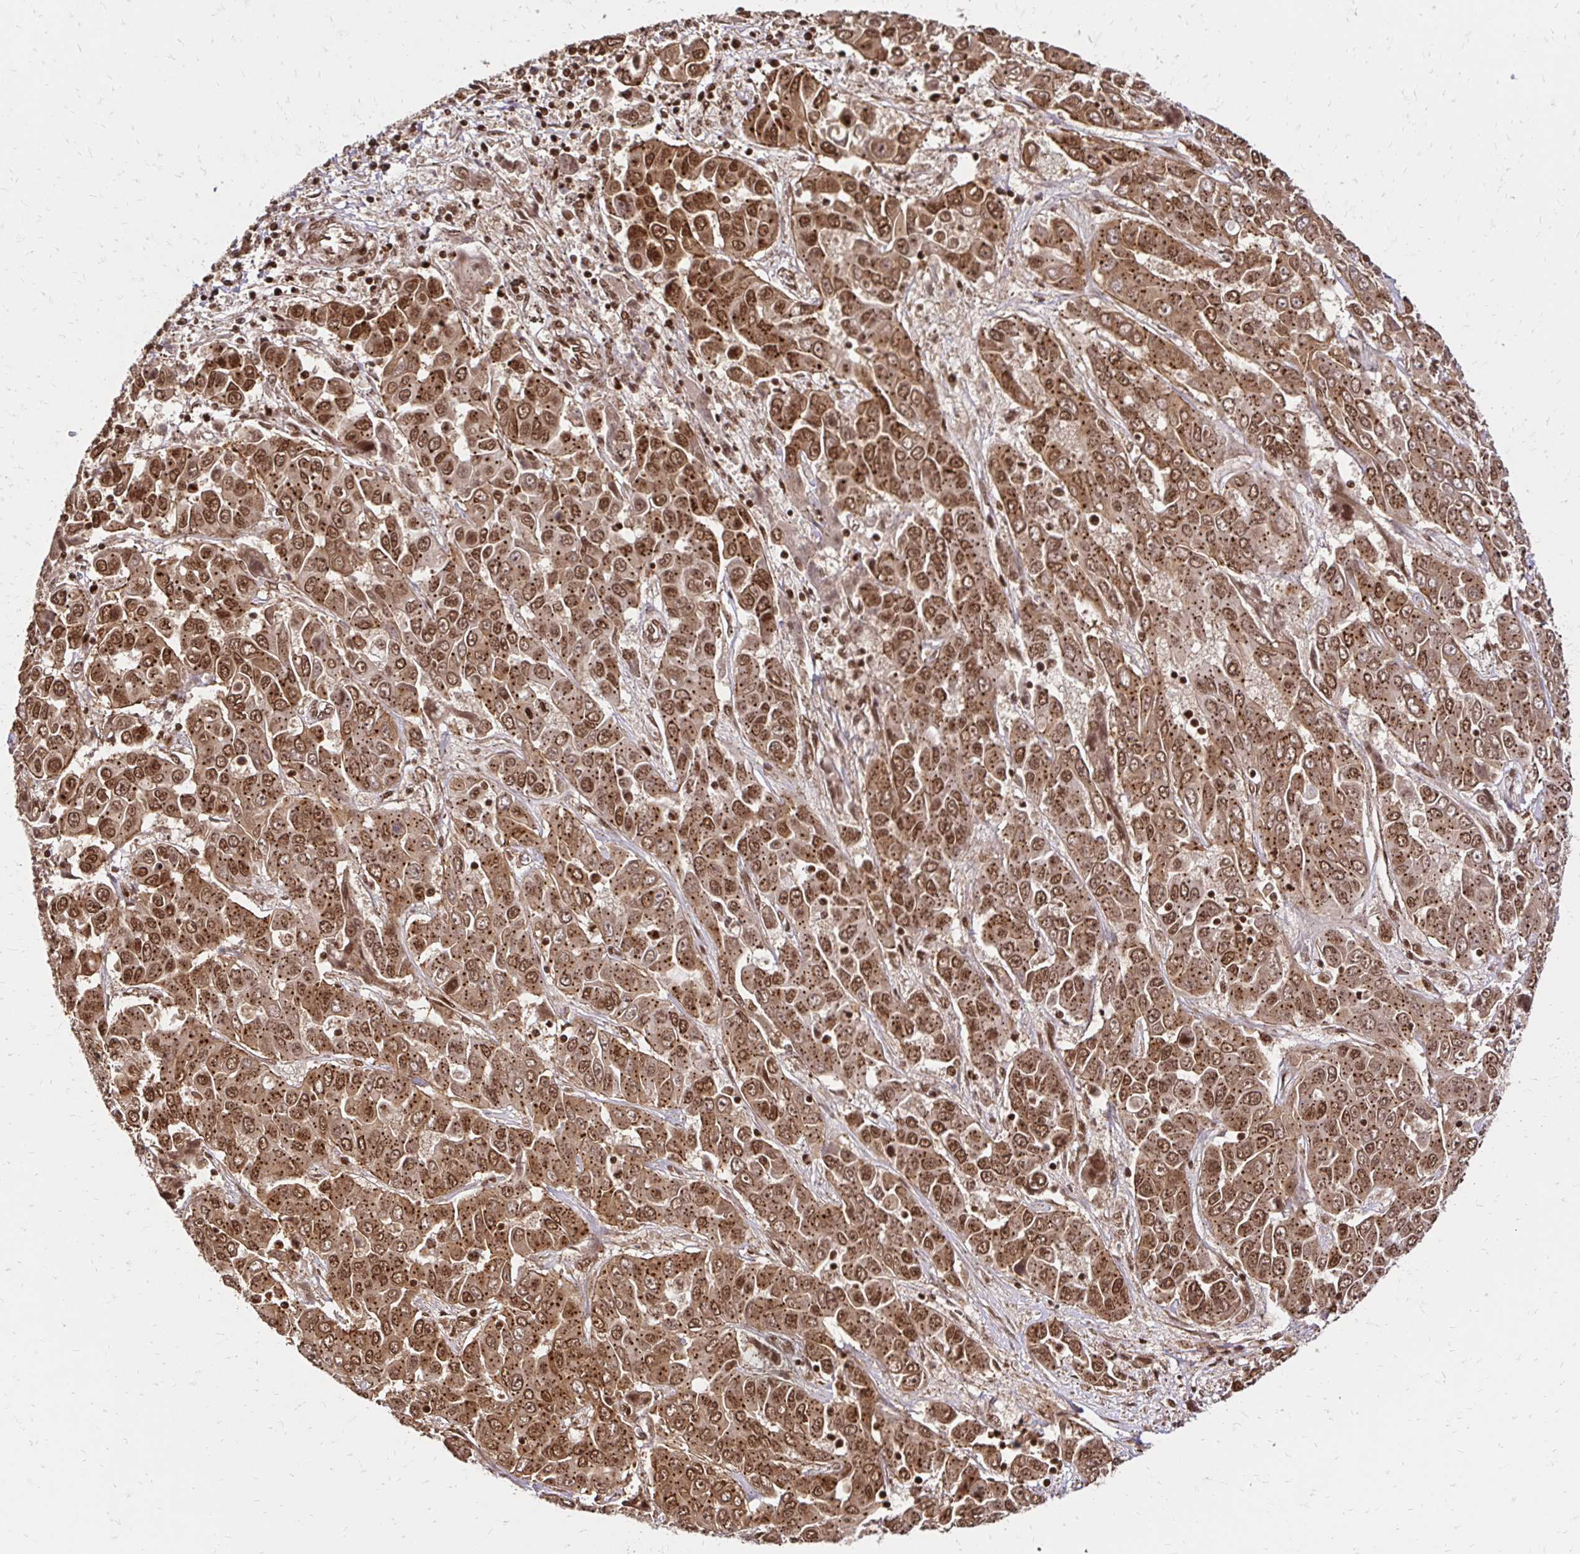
{"staining": {"intensity": "strong", "quantity": ">75%", "location": "cytoplasmic/membranous,nuclear"}, "tissue": "liver cancer", "cell_type": "Tumor cells", "image_type": "cancer", "snomed": [{"axis": "morphology", "description": "Cholangiocarcinoma"}, {"axis": "topography", "description": "Liver"}], "caption": "This is a photomicrograph of IHC staining of liver cholangiocarcinoma, which shows strong expression in the cytoplasmic/membranous and nuclear of tumor cells.", "gene": "GLYR1", "patient": {"sex": "female", "age": 52}}